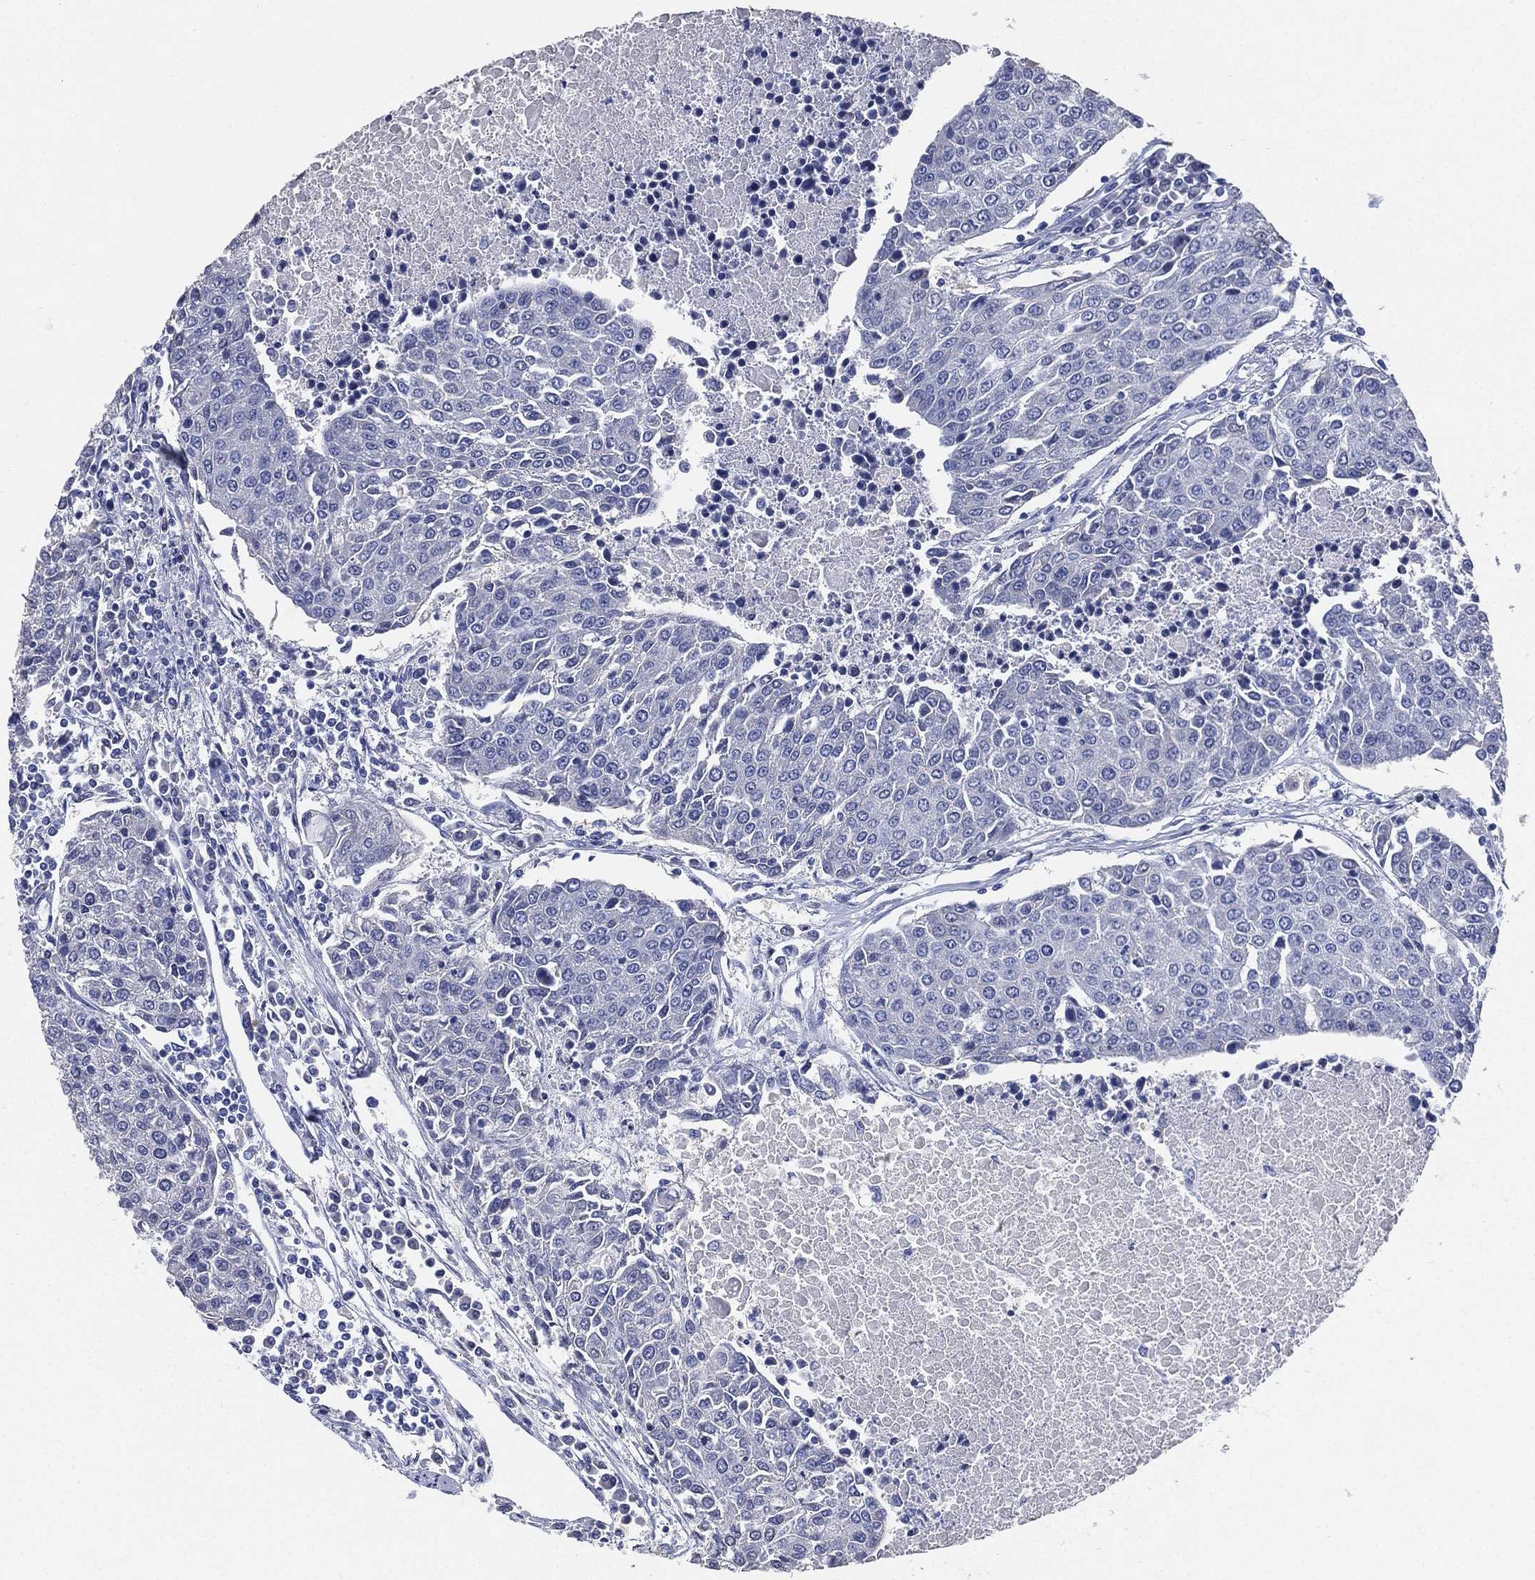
{"staining": {"intensity": "negative", "quantity": "none", "location": "none"}, "tissue": "urothelial cancer", "cell_type": "Tumor cells", "image_type": "cancer", "snomed": [{"axis": "morphology", "description": "Urothelial carcinoma, High grade"}, {"axis": "topography", "description": "Urinary bladder"}], "caption": "High magnification brightfield microscopy of urothelial cancer stained with DAB (3,3'-diaminobenzidine) (brown) and counterstained with hematoxylin (blue): tumor cells show no significant staining.", "gene": "IYD", "patient": {"sex": "female", "age": 85}}